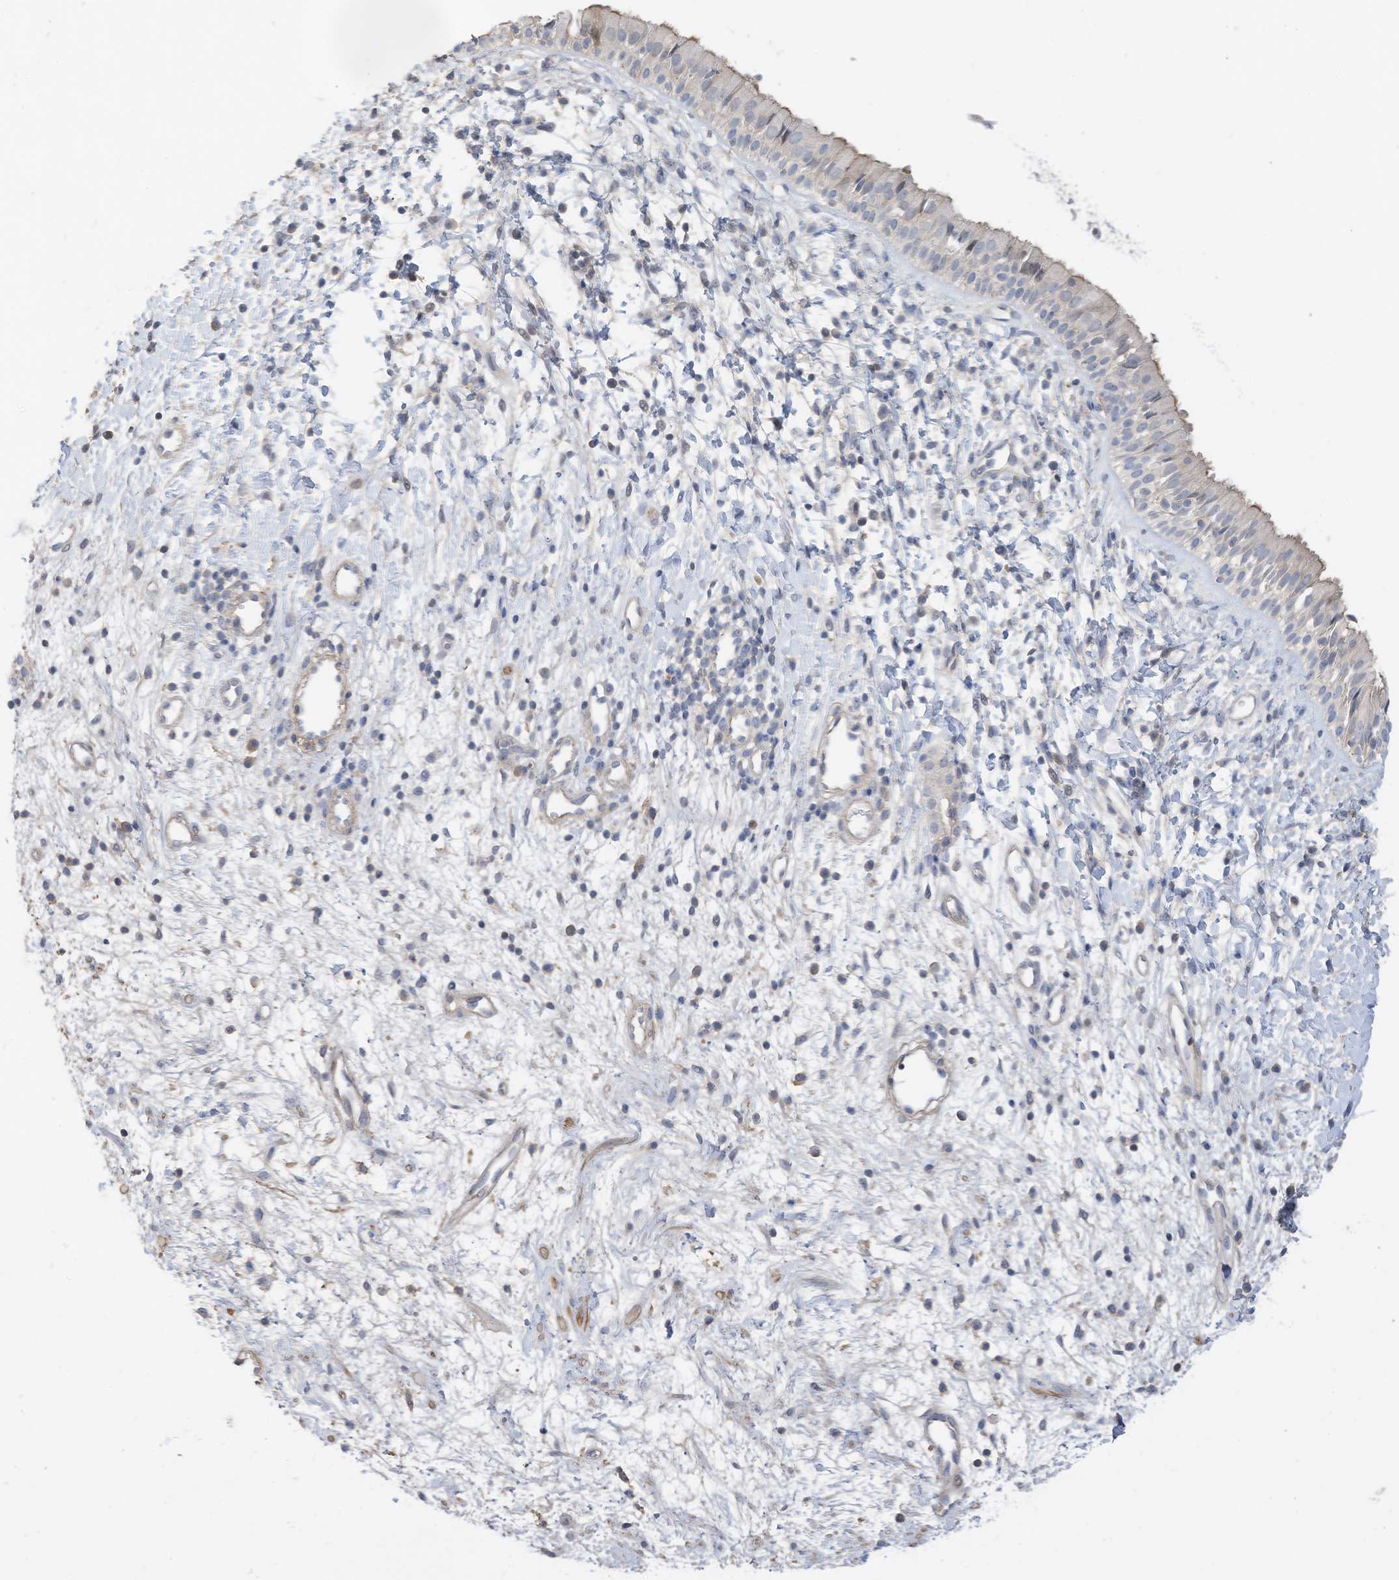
{"staining": {"intensity": "weak", "quantity": "<25%", "location": "cytoplasmic/membranous"}, "tissue": "nasopharynx", "cell_type": "Respiratory epithelial cells", "image_type": "normal", "snomed": [{"axis": "morphology", "description": "Normal tissue, NOS"}, {"axis": "topography", "description": "Nasopharynx"}], "caption": "IHC of normal human nasopharynx shows no staining in respiratory epithelial cells.", "gene": "SLFN14", "patient": {"sex": "male", "age": 22}}